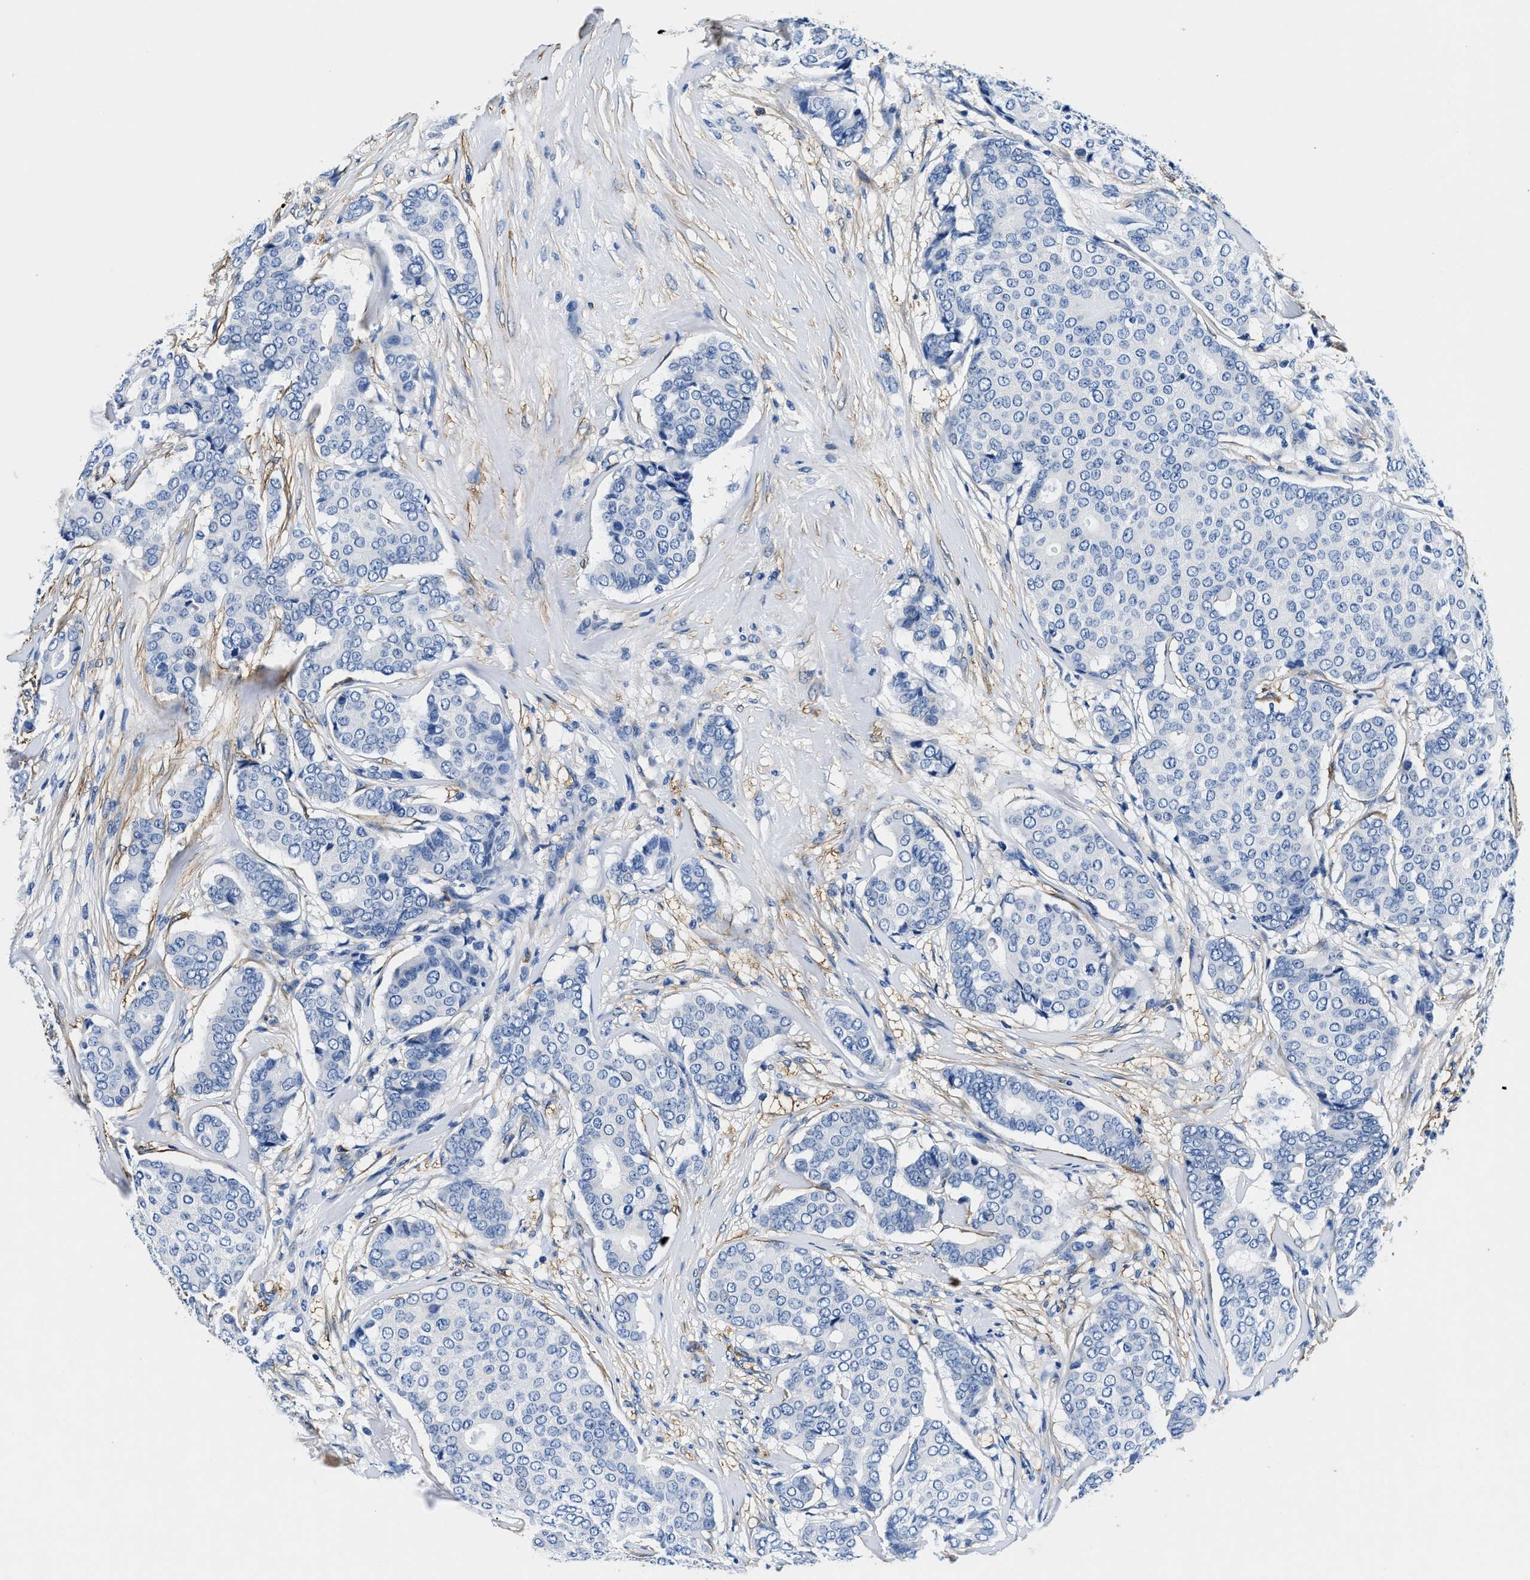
{"staining": {"intensity": "negative", "quantity": "none", "location": "none"}, "tissue": "breast cancer", "cell_type": "Tumor cells", "image_type": "cancer", "snomed": [{"axis": "morphology", "description": "Duct carcinoma"}, {"axis": "topography", "description": "Breast"}], "caption": "An IHC histopathology image of breast cancer (invasive ductal carcinoma) is shown. There is no staining in tumor cells of breast cancer (invasive ductal carcinoma). (IHC, brightfield microscopy, high magnification).", "gene": "TEX261", "patient": {"sex": "female", "age": 75}}